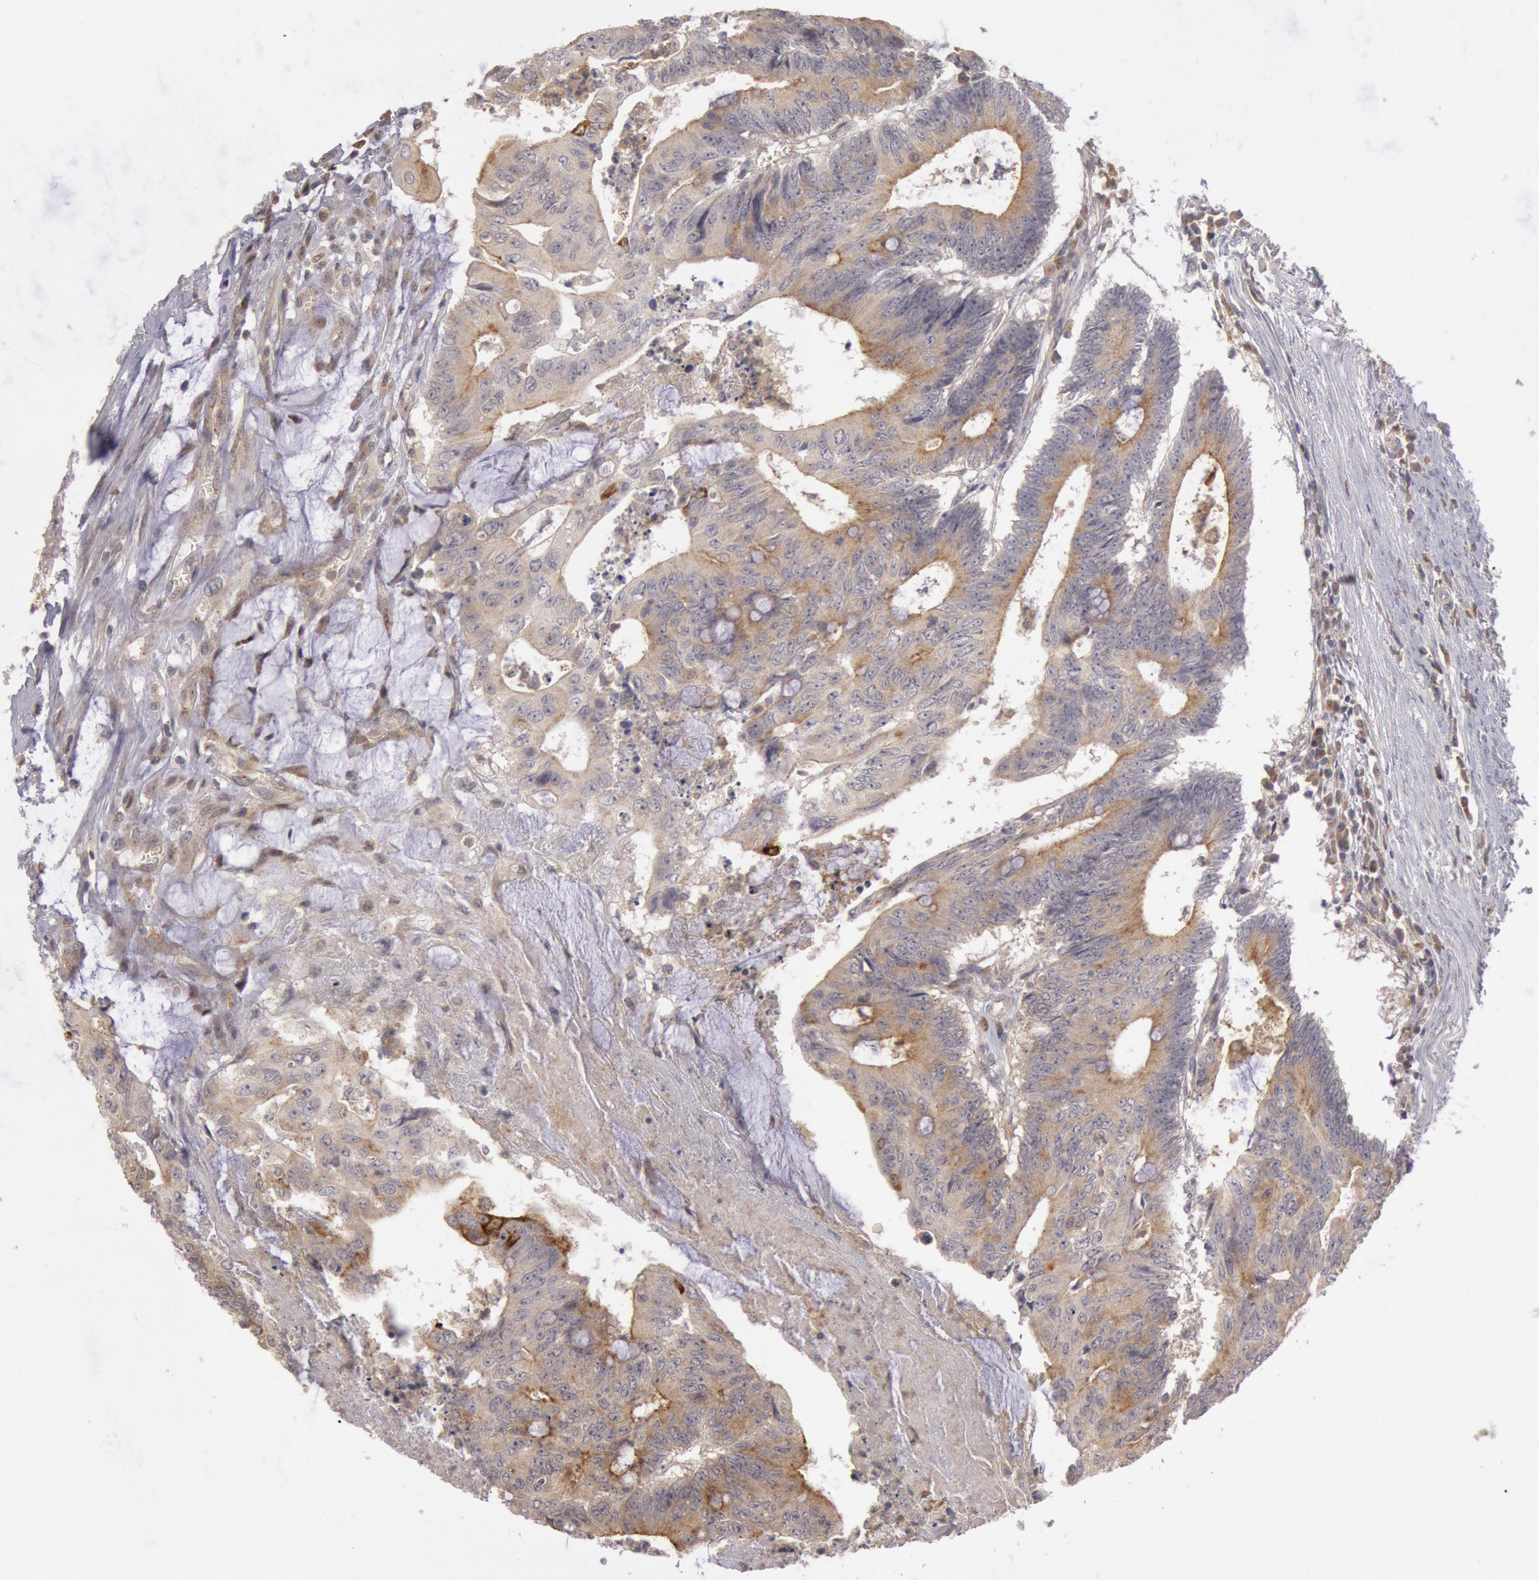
{"staining": {"intensity": "moderate", "quantity": ">75%", "location": "cytoplasmic/membranous"}, "tissue": "colorectal cancer", "cell_type": "Tumor cells", "image_type": "cancer", "snomed": [{"axis": "morphology", "description": "Adenocarcinoma, NOS"}, {"axis": "topography", "description": "Colon"}], "caption": "Protein positivity by IHC displays moderate cytoplasmic/membranous positivity in approximately >75% of tumor cells in colorectal cancer (adenocarcinoma).", "gene": "PLA2G6", "patient": {"sex": "male", "age": 65}}